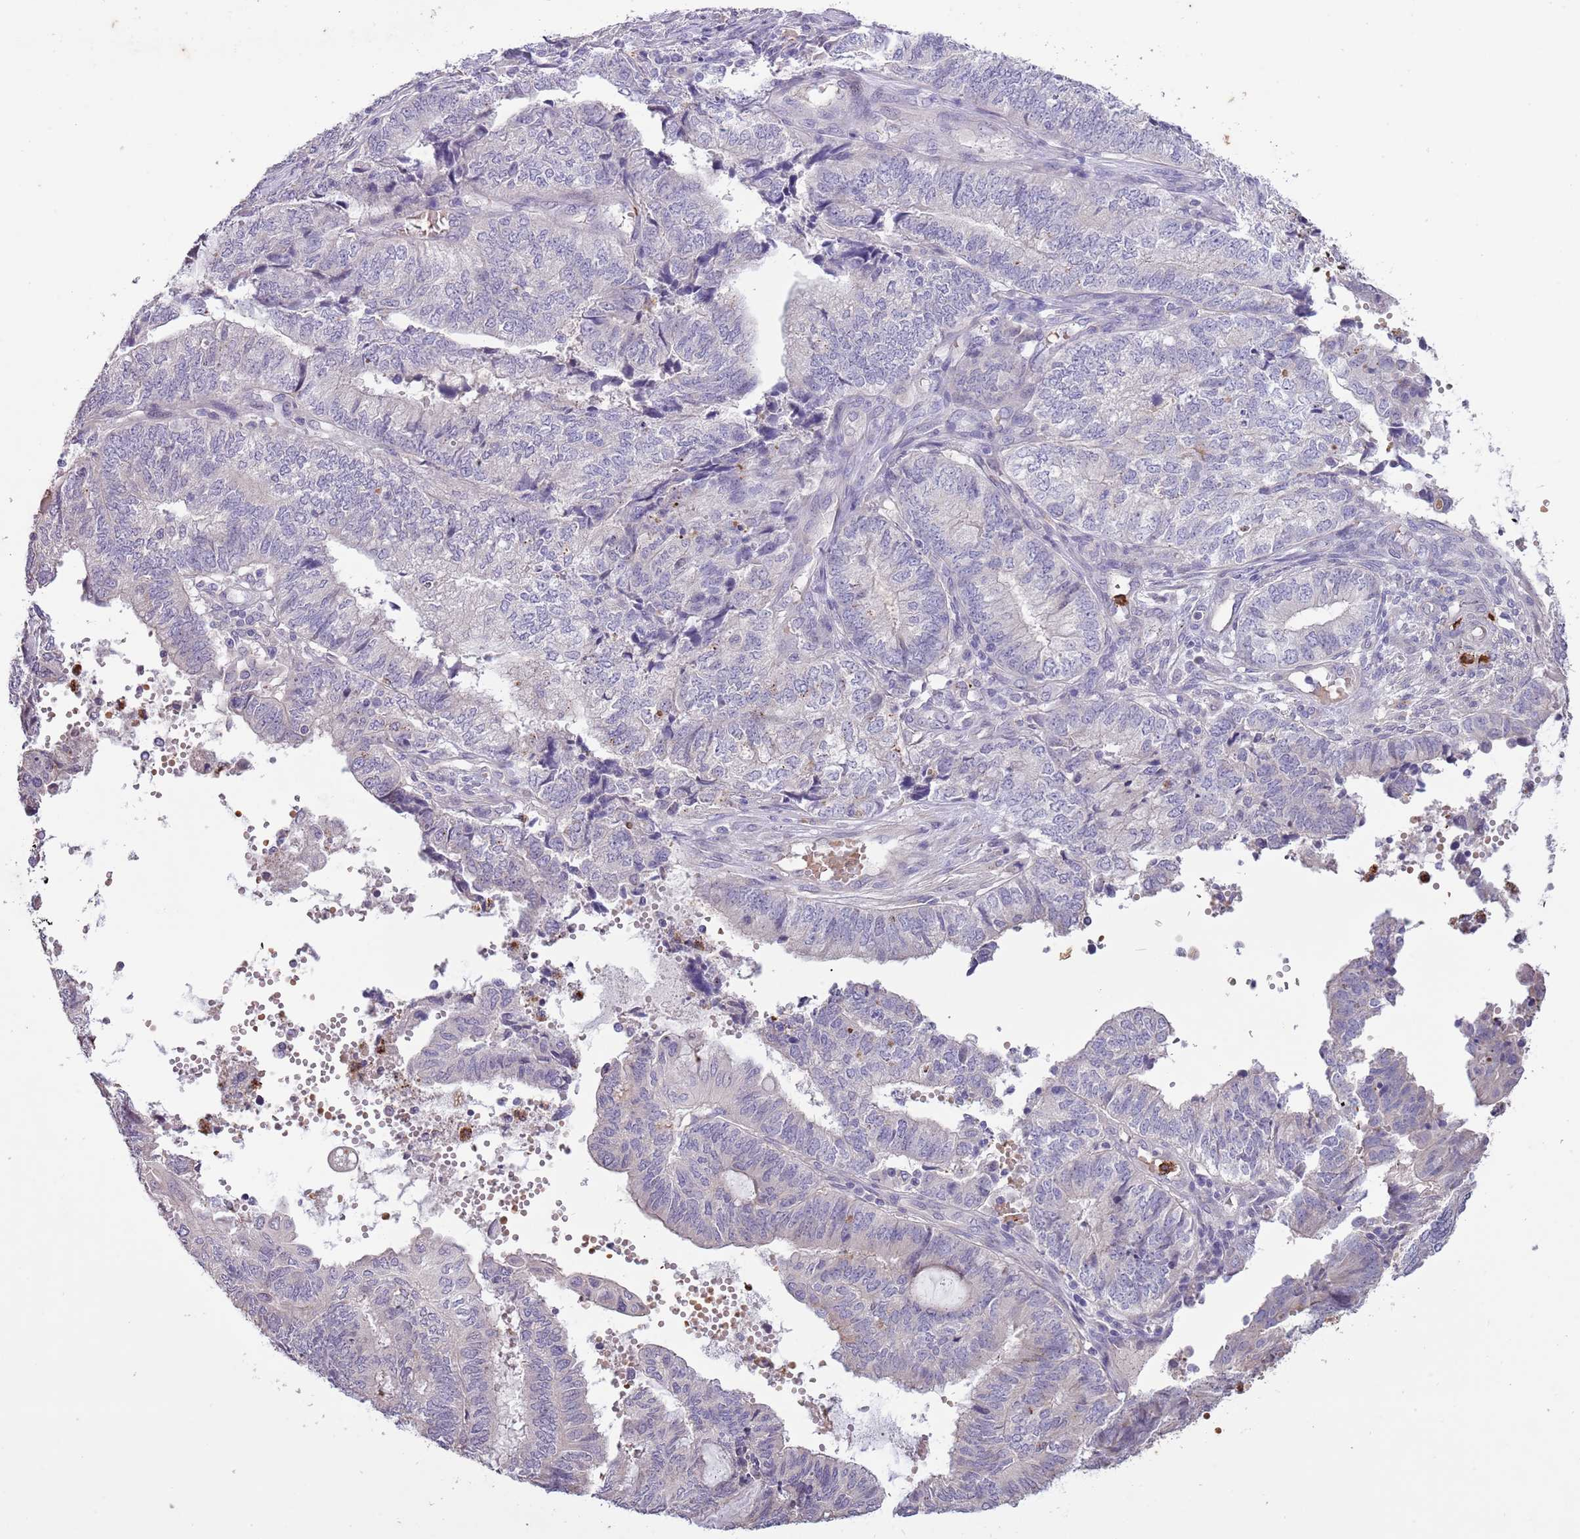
{"staining": {"intensity": "negative", "quantity": "none", "location": "none"}, "tissue": "endometrial cancer", "cell_type": "Tumor cells", "image_type": "cancer", "snomed": [{"axis": "morphology", "description": "Adenocarcinoma, NOS"}, {"axis": "topography", "description": "Uterus"}, {"axis": "topography", "description": "Endometrium"}], "caption": "The histopathology image shows no significant staining in tumor cells of endometrial cancer (adenocarcinoma).", "gene": "P2RY13", "patient": {"sex": "female", "age": 70}}